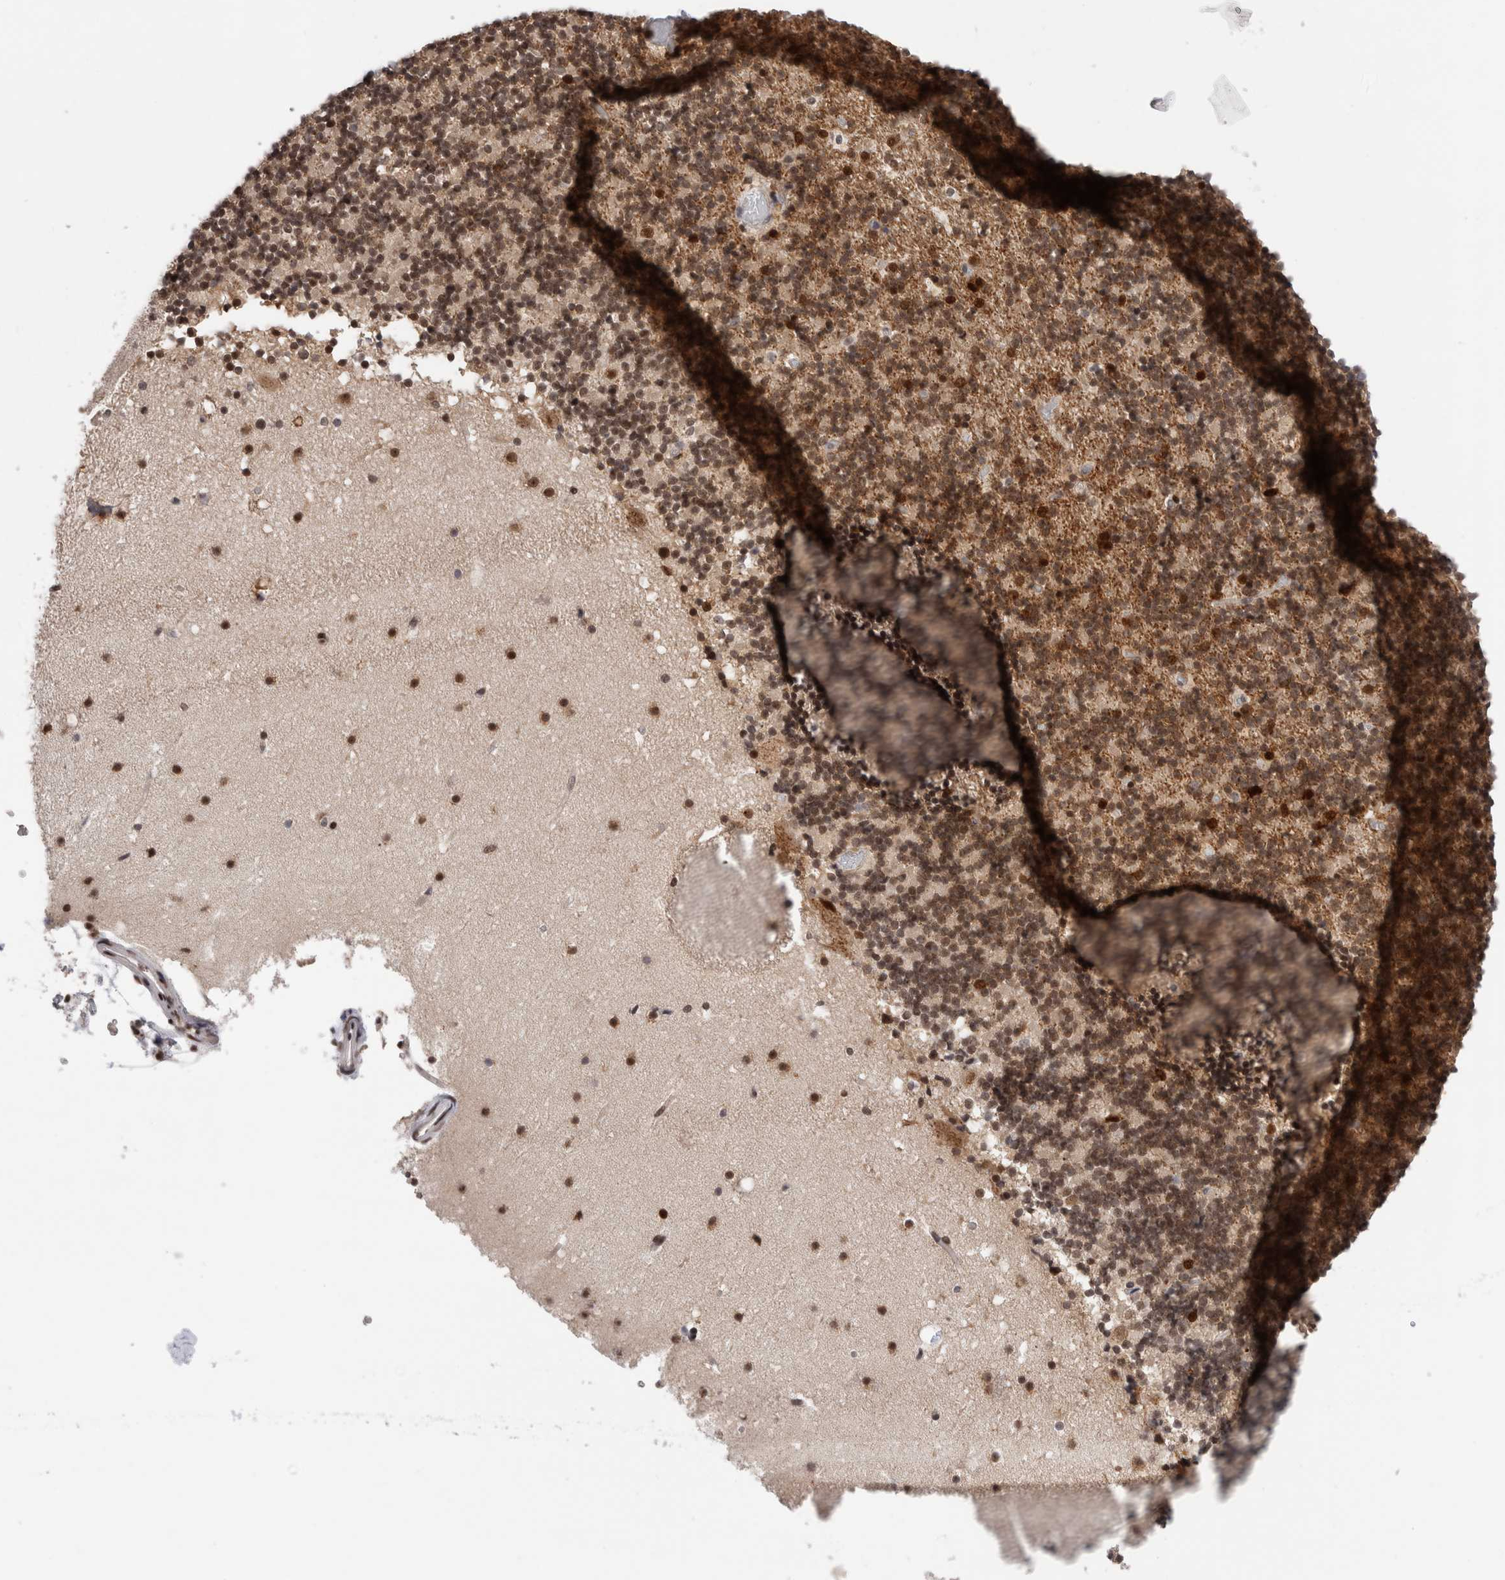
{"staining": {"intensity": "moderate", "quantity": ">75%", "location": "nuclear"}, "tissue": "cerebellum", "cell_type": "Cells in granular layer", "image_type": "normal", "snomed": [{"axis": "morphology", "description": "Normal tissue, NOS"}, {"axis": "topography", "description": "Cerebellum"}], "caption": "Immunohistochemistry micrograph of unremarkable cerebellum: human cerebellum stained using IHC exhibits medium levels of moderate protein expression localized specifically in the nuclear of cells in granular layer, appearing as a nuclear brown color.", "gene": "ZNF521", "patient": {"sex": "male", "age": 57}}